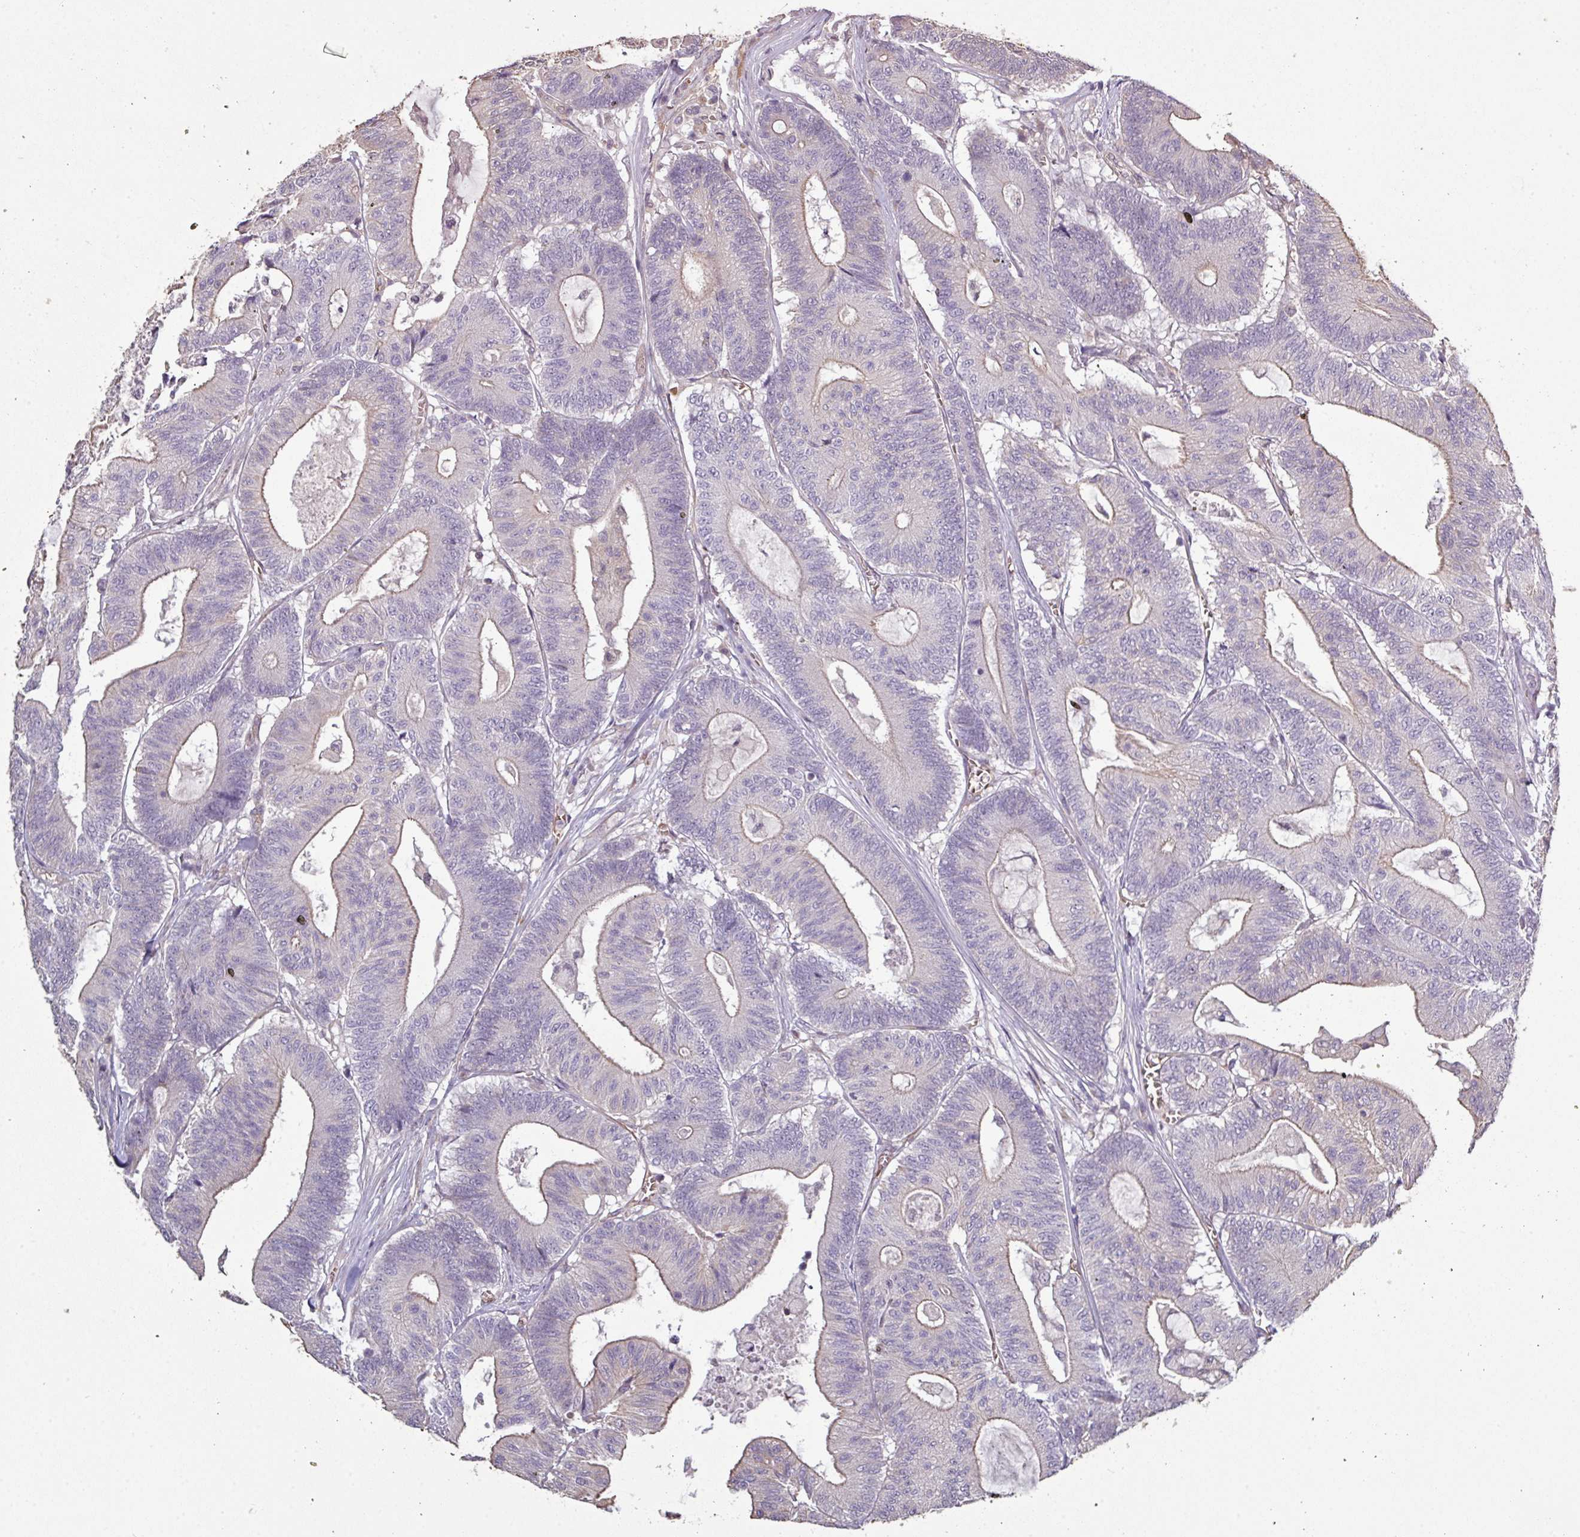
{"staining": {"intensity": "negative", "quantity": "none", "location": "none"}, "tissue": "colorectal cancer", "cell_type": "Tumor cells", "image_type": "cancer", "snomed": [{"axis": "morphology", "description": "Adenocarcinoma, NOS"}, {"axis": "topography", "description": "Colon"}], "caption": "Tumor cells are negative for protein expression in human adenocarcinoma (colorectal). Nuclei are stained in blue.", "gene": "NHSL2", "patient": {"sex": "female", "age": 84}}